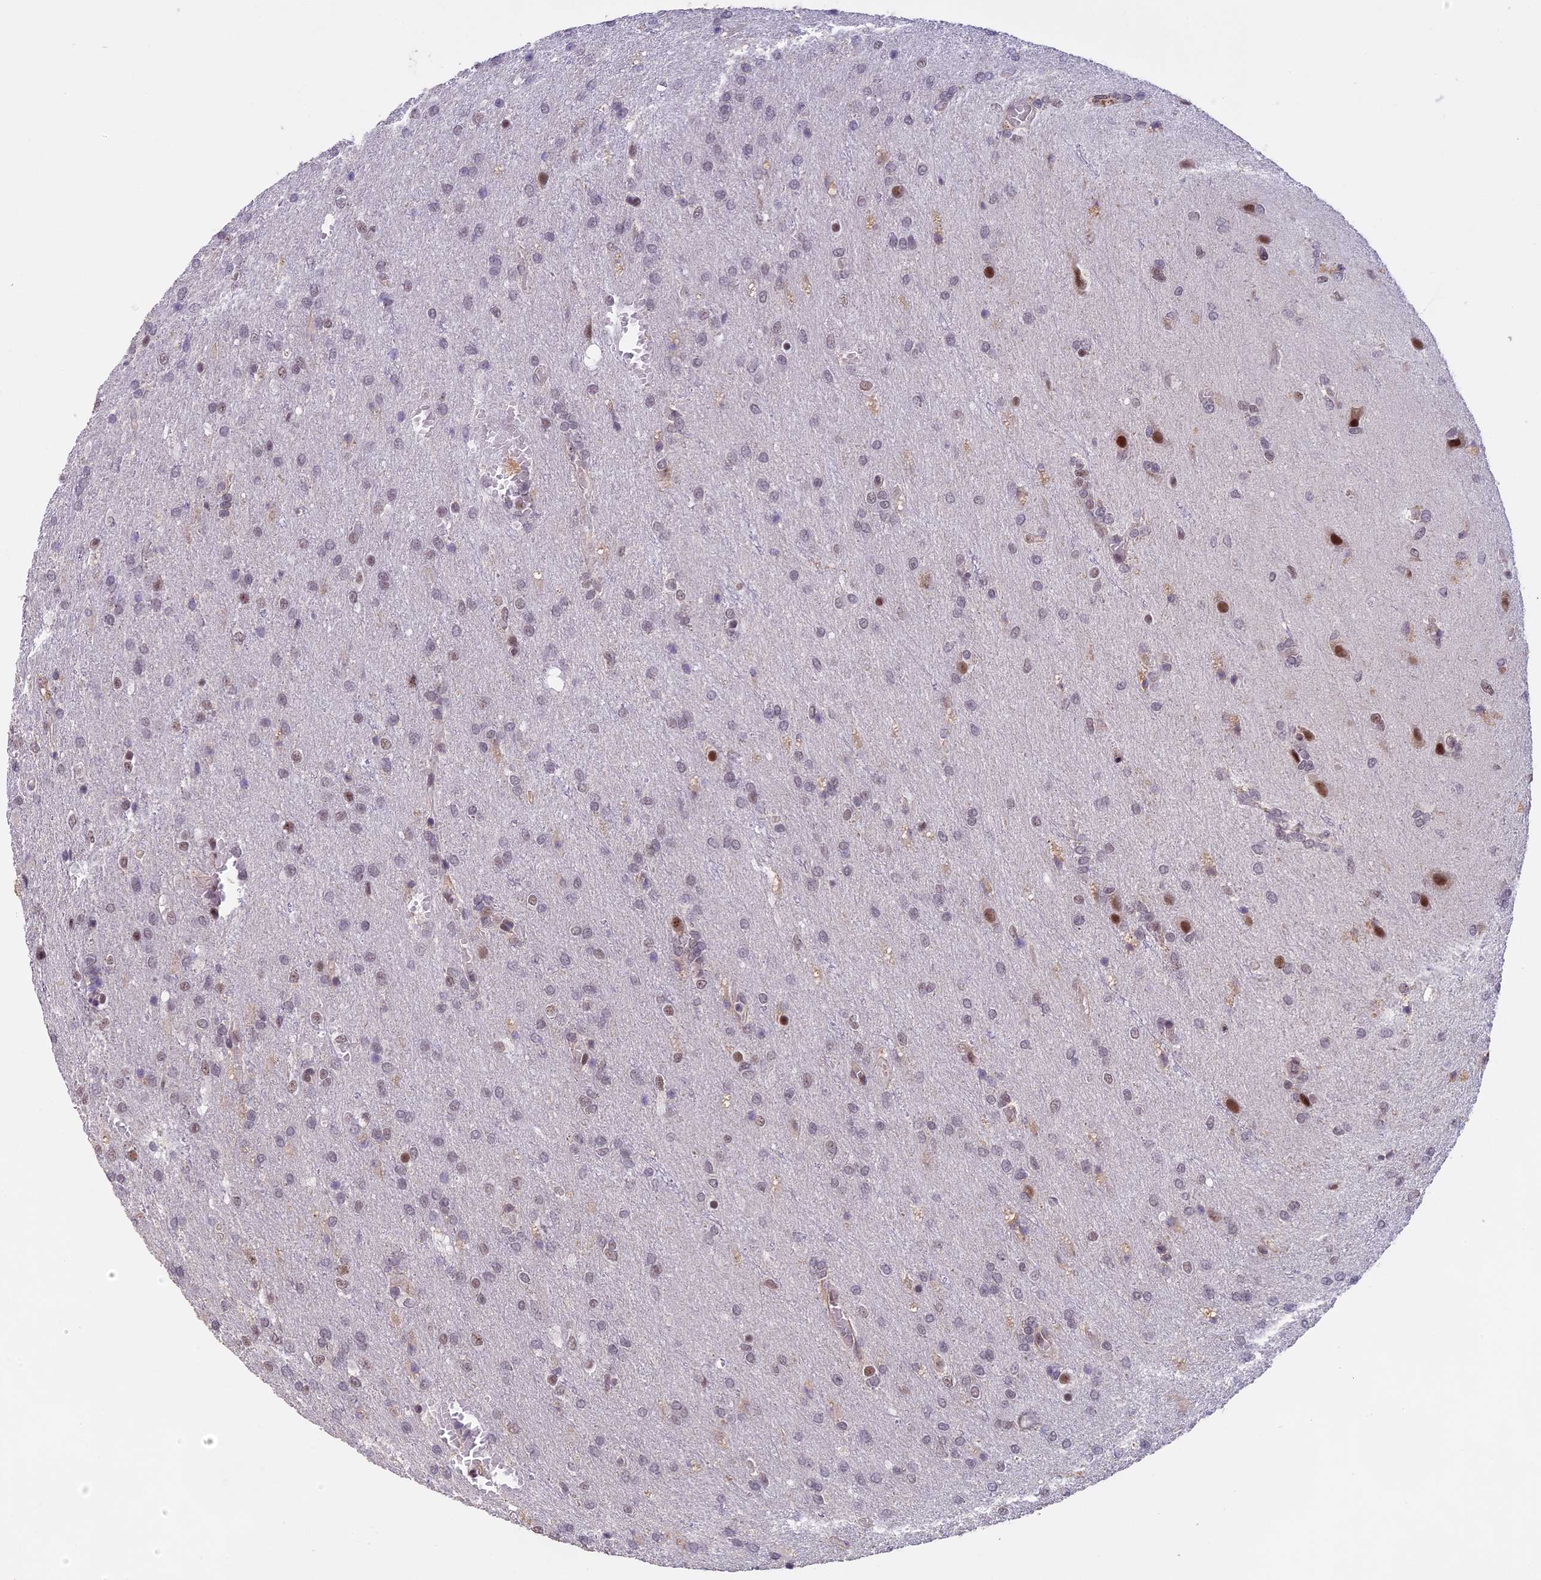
{"staining": {"intensity": "weak", "quantity": "25%-75%", "location": "nuclear"}, "tissue": "glioma", "cell_type": "Tumor cells", "image_type": "cancer", "snomed": [{"axis": "morphology", "description": "Glioma, malignant, High grade"}, {"axis": "topography", "description": "Brain"}], "caption": "Malignant glioma (high-grade) was stained to show a protein in brown. There is low levels of weak nuclear staining in about 25%-75% of tumor cells.", "gene": "MORF4L1", "patient": {"sex": "female", "age": 74}}